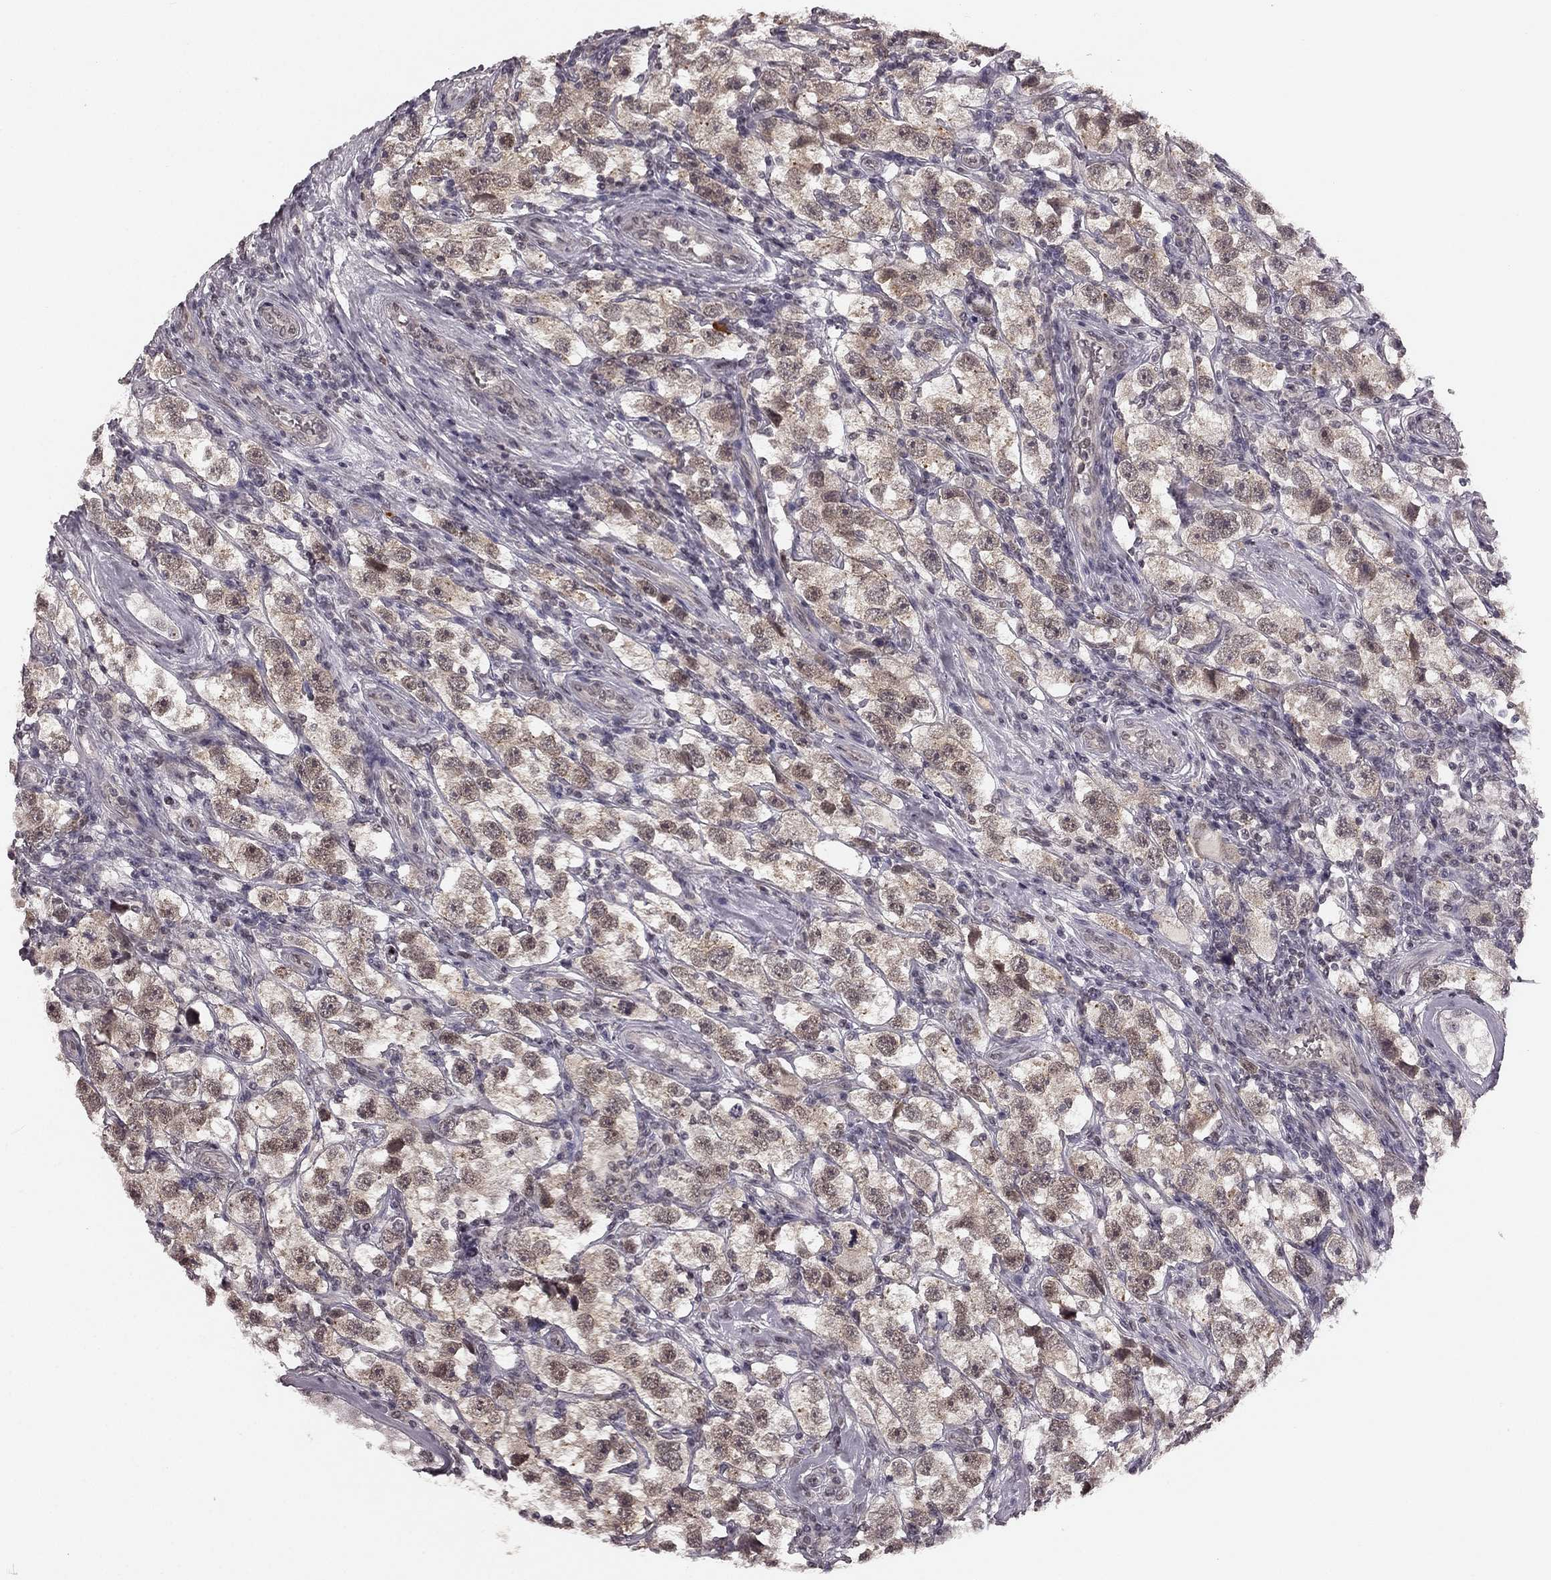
{"staining": {"intensity": "weak", "quantity": "25%-75%", "location": "cytoplasmic/membranous,nuclear"}, "tissue": "testis cancer", "cell_type": "Tumor cells", "image_type": "cancer", "snomed": [{"axis": "morphology", "description": "Seminoma, NOS"}, {"axis": "topography", "description": "Testis"}], "caption": "This image shows immunohistochemistry (IHC) staining of human testis cancer (seminoma), with low weak cytoplasmic/membranous and nuclear staining in about 25%-75% of tumor cells.", "gene": "HCN4", "patient": {"sex": "male", "age": 26}}